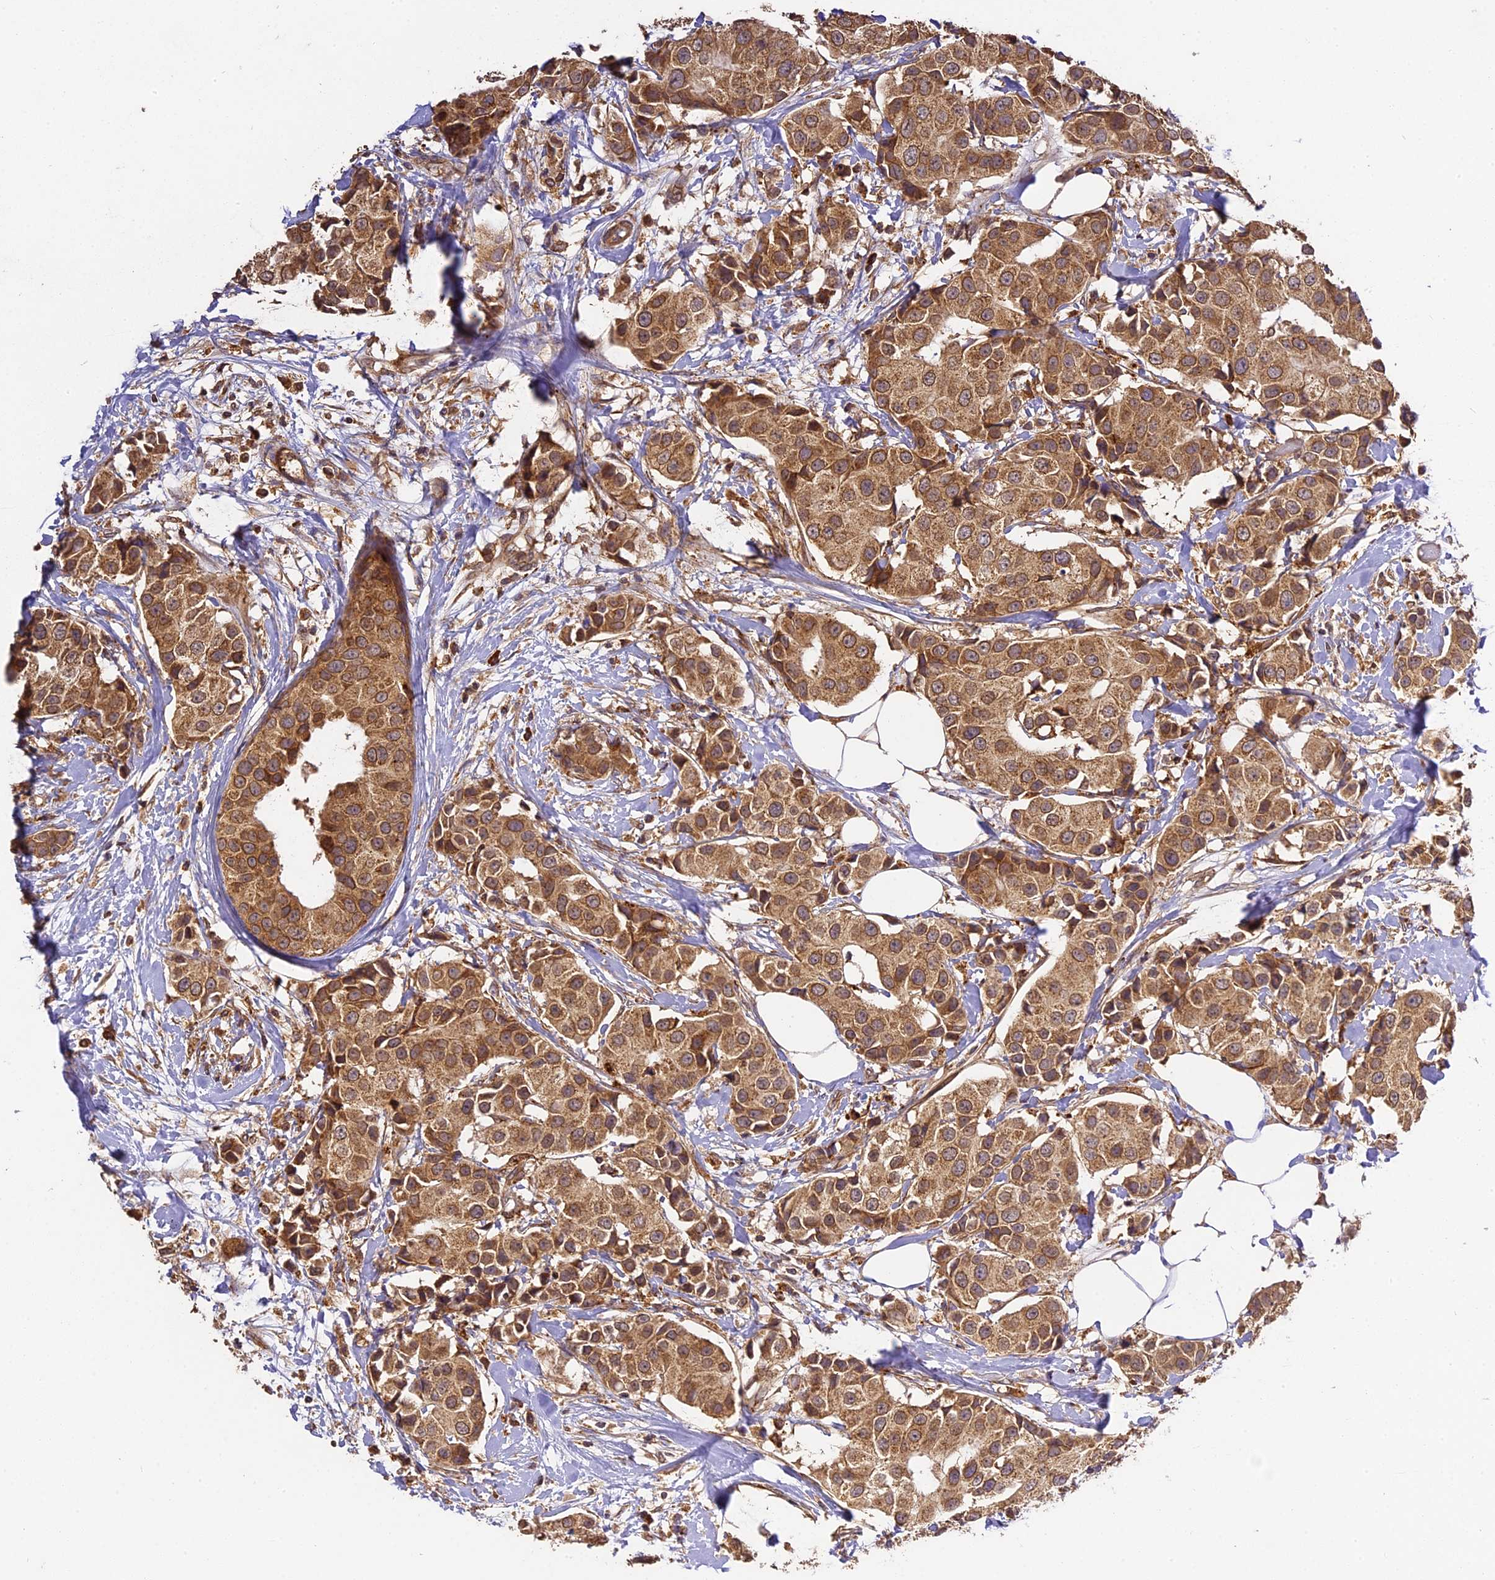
{"staining": {"intensity": "moderate", "quantity": ">75%", "location": "cytoplasmic/membranous"}, "tissue": "breast cancer", "cell_type": "Tumor cells", "image_type": "cancer", "snomed": [{"axis": "morphology", "description": "Normal tissue, NOS"}, {"axis": "morphology", "description": "Duct carcinoma"}, {"axis": "topography", "description": "Breast"}], "caption": "This histopathology image exhibits breast cancer stained with immunohistochemistry to label a protein in brown. The cytoplasmic/membranous of tumor cells show moderate positivity for the protein. Nuclei are counter-stained blue.", "gene": "BRAP", "patient": {"sex": "female", "age": 39}}